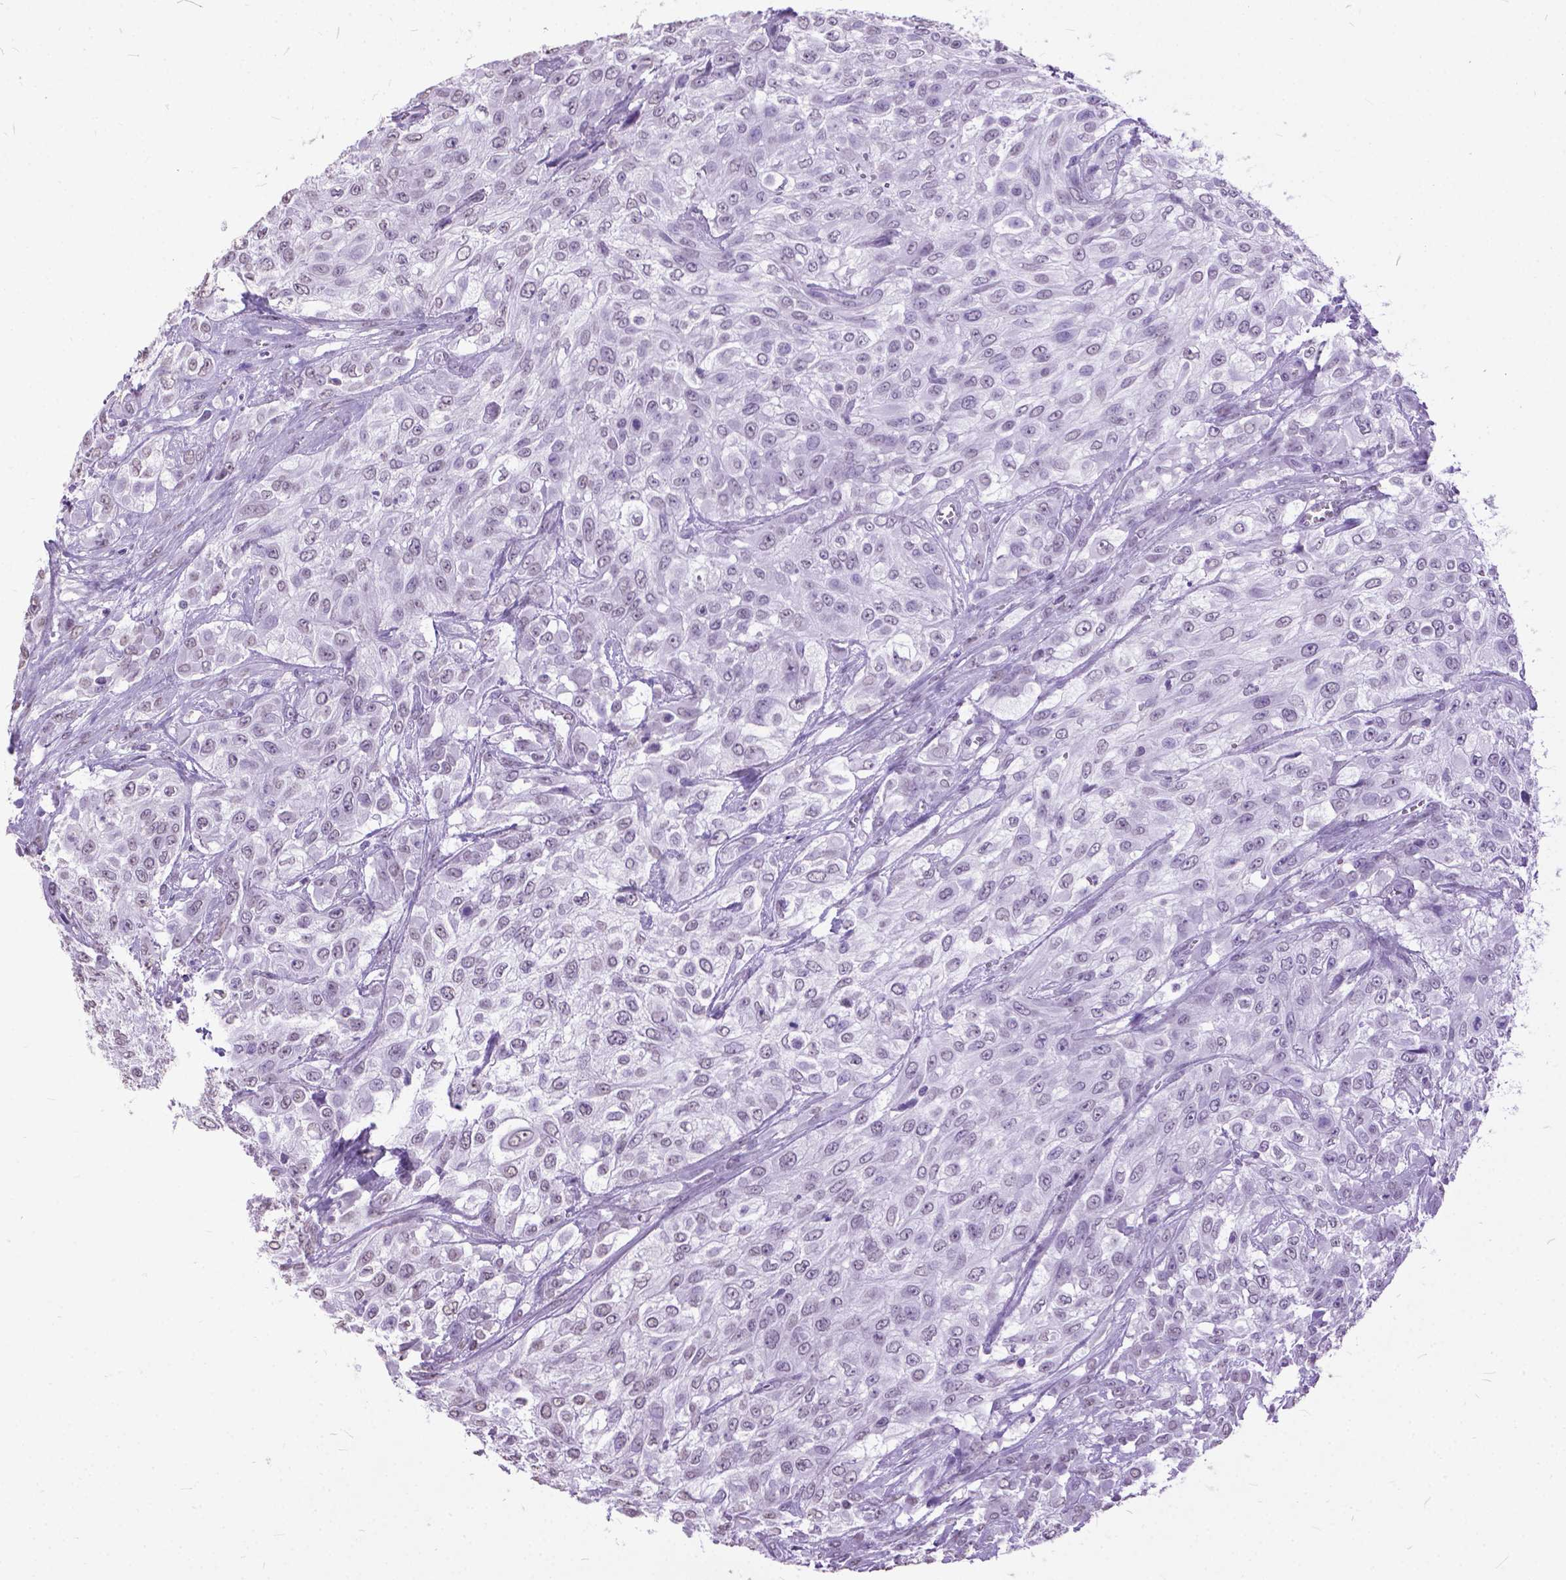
{"staining": {"intensity": "negative", "quantity": "none", "location": "none"}, "tissue": "urothelial cancer", "cell_type": "Tumor cells", "image_type": "cancer", "snomed": [{"axis": "morphology", "description": "Urothelial carcinoma, High grade"}, {"axis": "topography", "description": "Urinary bladder"}], "caption": "The histopathology image exhibits no staining of tumor cells in urothelial cancer.", "gene": "MARCHF10", "patient": {"sex": "male", "age": 57}}